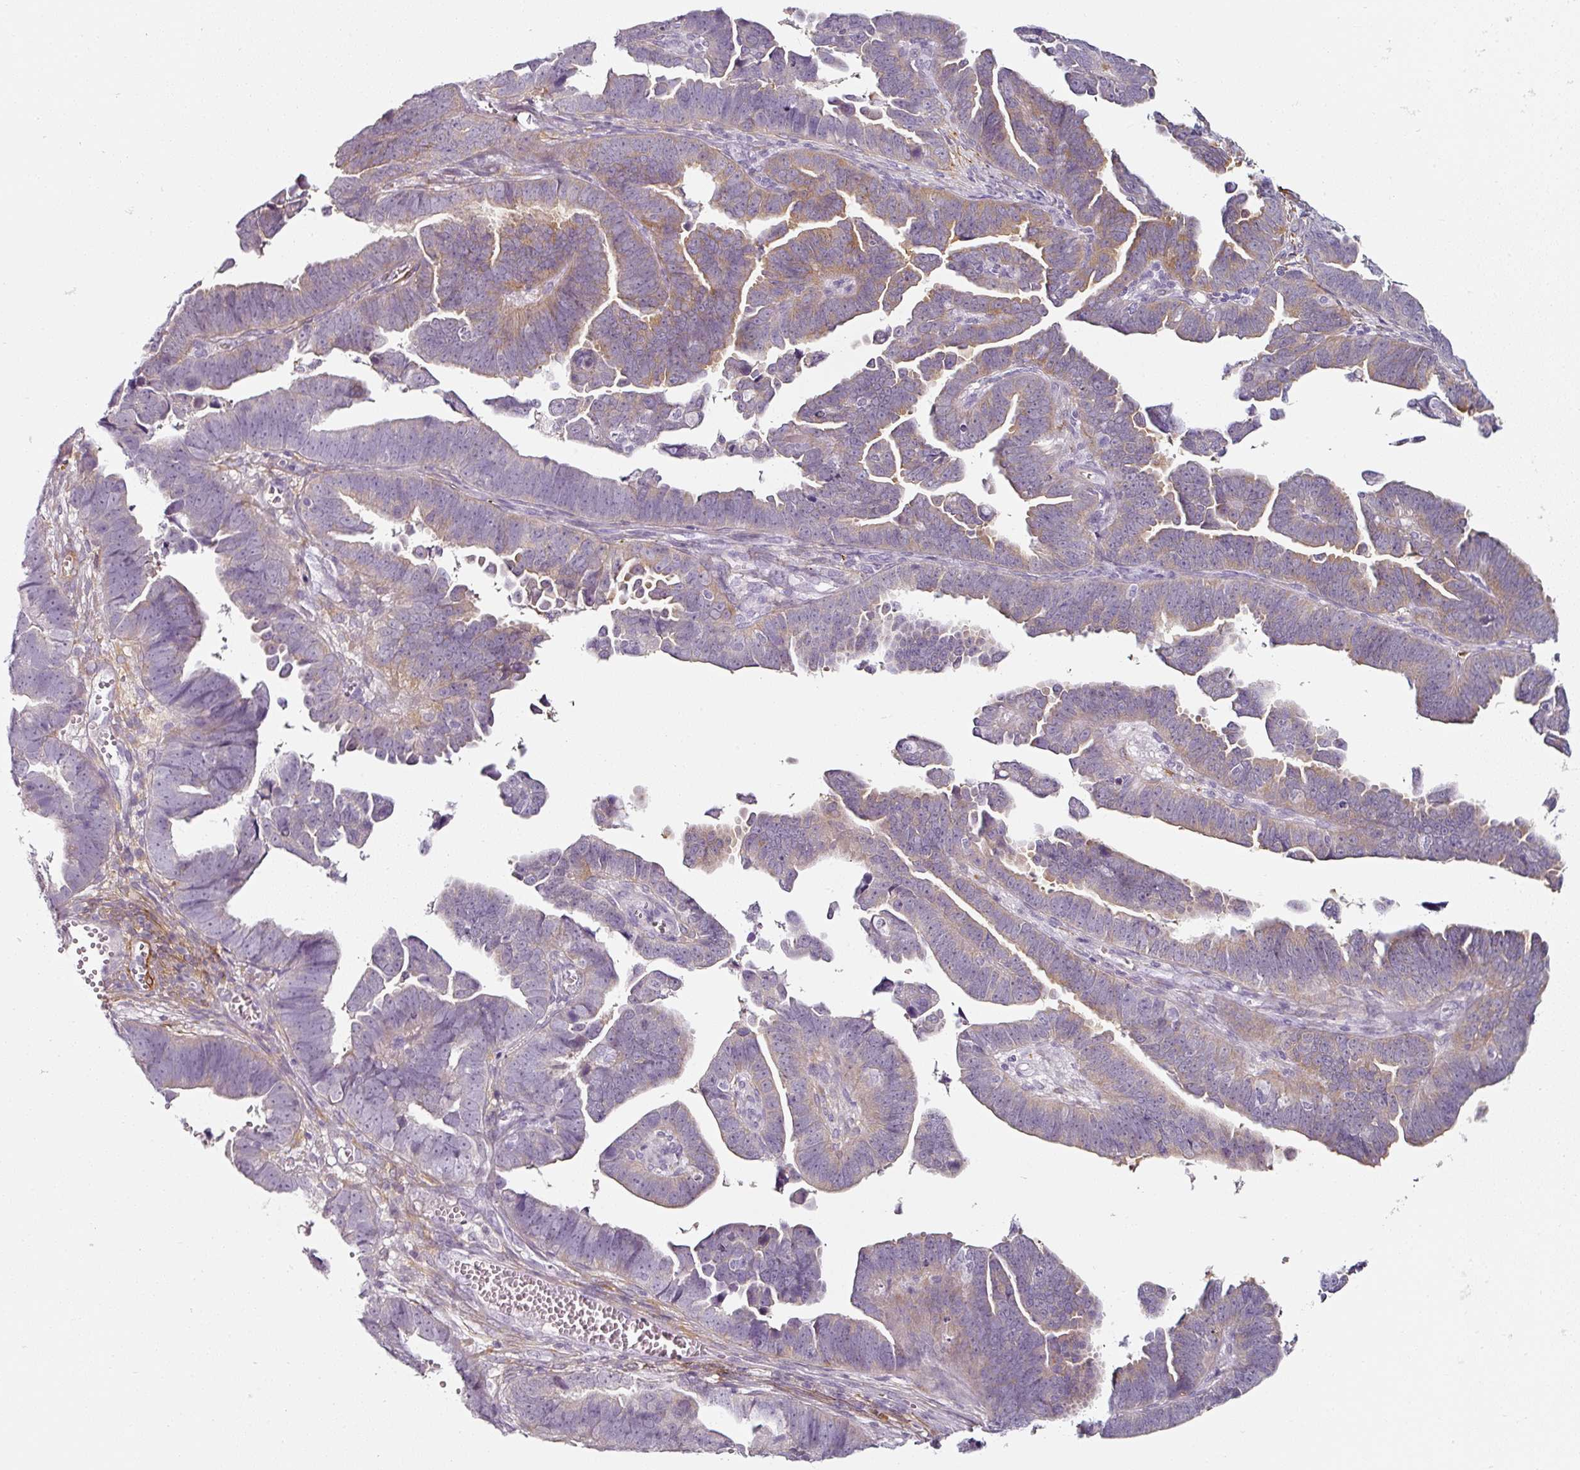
{"staining": {"intensity": "moderate", "quantity": "25%-75%", "location": "cytoplasmic/membranous"}, "tissue": "endometrial cancer", "cell_type": "Tumor cells", "image_type": "cancer", "snomed": [{"axis": "morphology", "description": "Adenocarcinoma, NOS"}, {"axis": "topography", "description": "Endometrium"}], "caption": "Immunohistochemical staining of human endometrial cancer (adenocarcinoma) demonstrates medium levels of moderate cytoplasmic/membranous staining in approximately 25%-75% of tumor cells. Using DAB (3,3'-diaminobenzidine) (brown) and hematoxylin (blue) stains, captured at high magnification using brightfield microscopy.", "gene": "CAP2", "patient": {"sex": "female", "age": 75}}